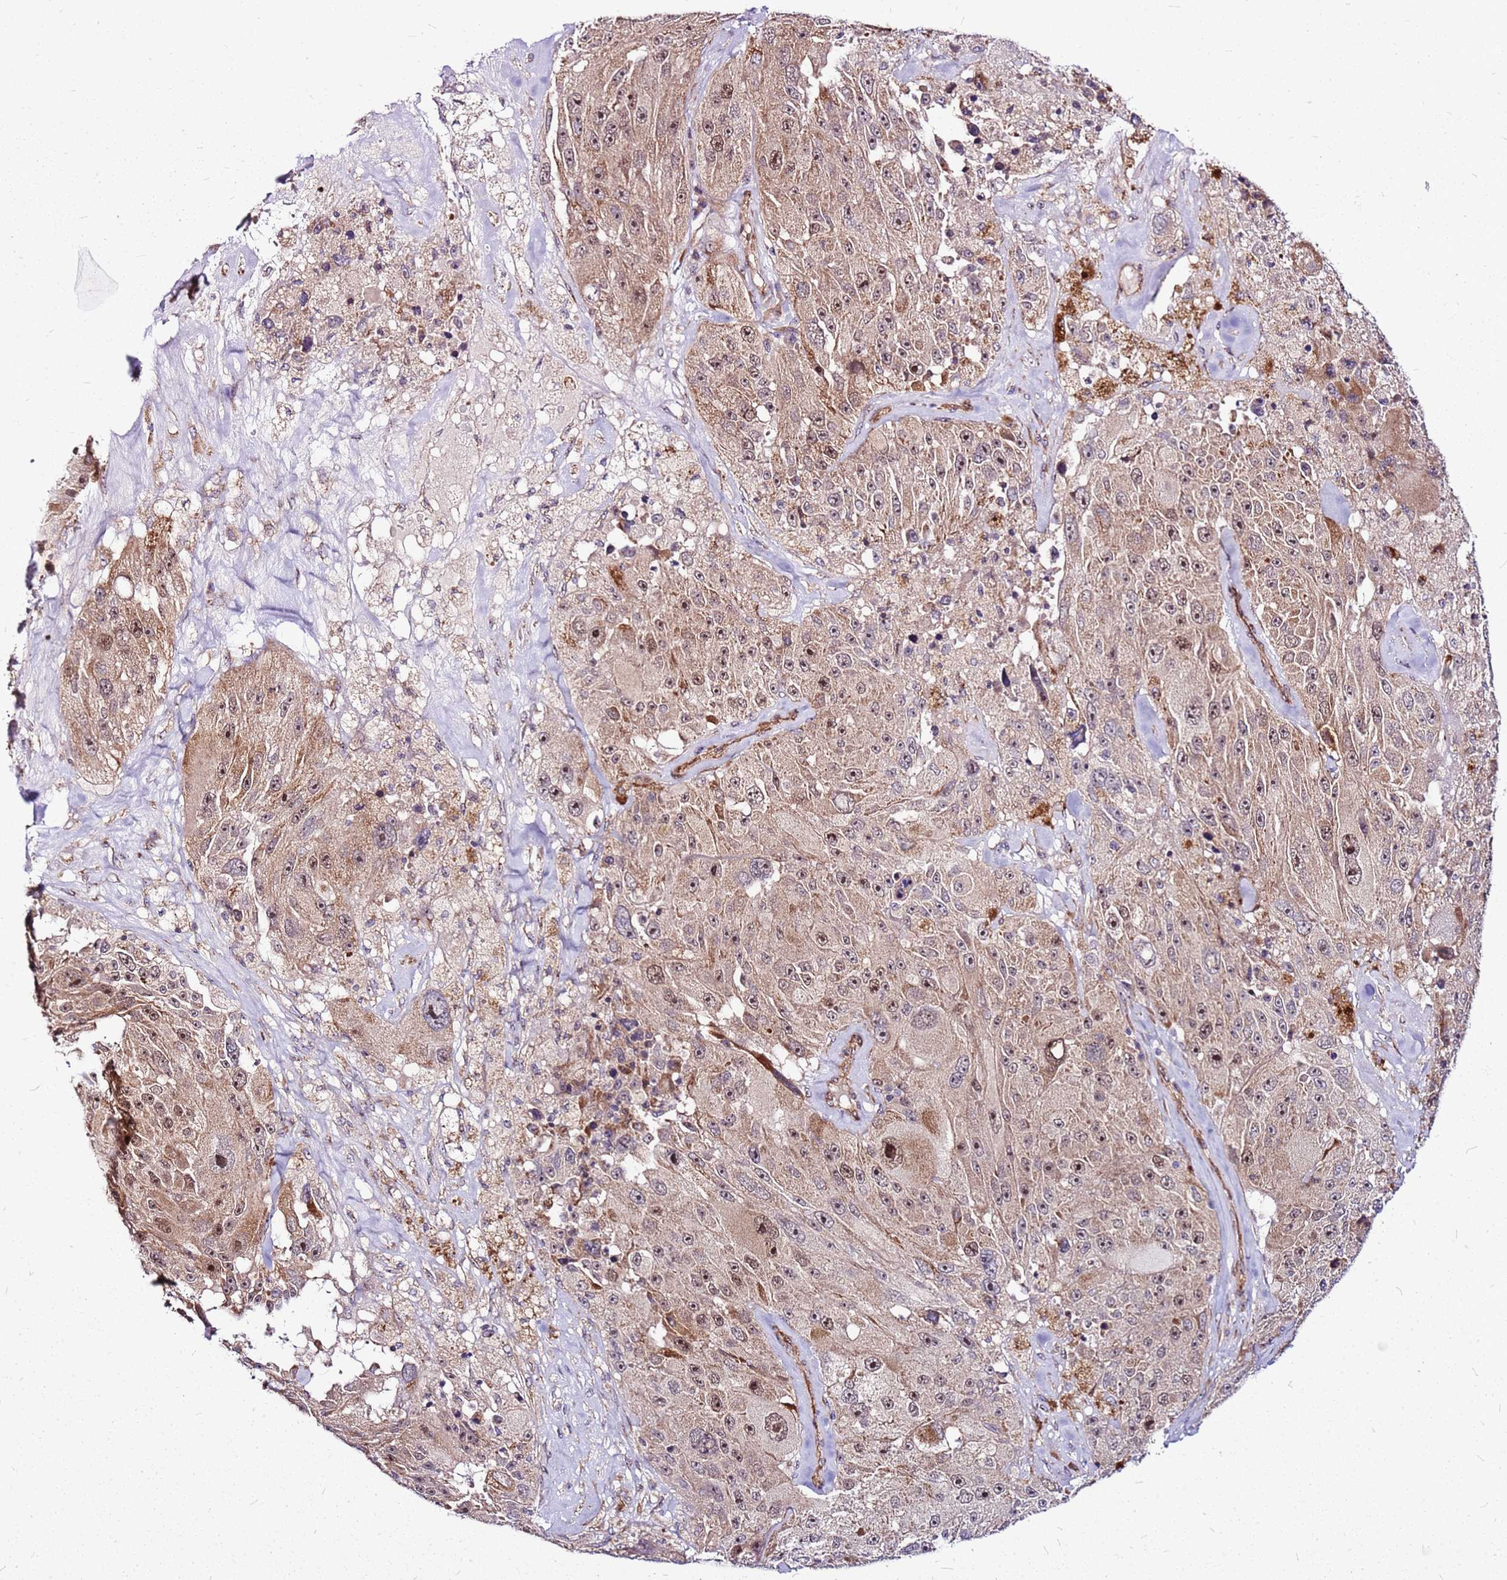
{"staining": {"intensity": "moderate", "quantity": "25%-75%", "location": "cytoplasmic/membranous,nuclear"}, "tissue": "melanoma", "cell_type": "Tumor cells", "image_type": "cancer", "snomed": [{"axis": "morphology", "description": "Malignant melanoma, Metastatic site"}, {"axis": "topography", "description": "Lymph node"}], "caption": "The photomicrograph displays staining of malignant melanoma (metastatic site), revealing moderate cytoplasmic/membranous and nuclear protein positivity (brown color) within tumor cells. Ihc stains the protein of interest in brown and the nuclei are stained blue.", "gene": "TOPAZ1", "patient": {"sex": "male", "age": 62}}